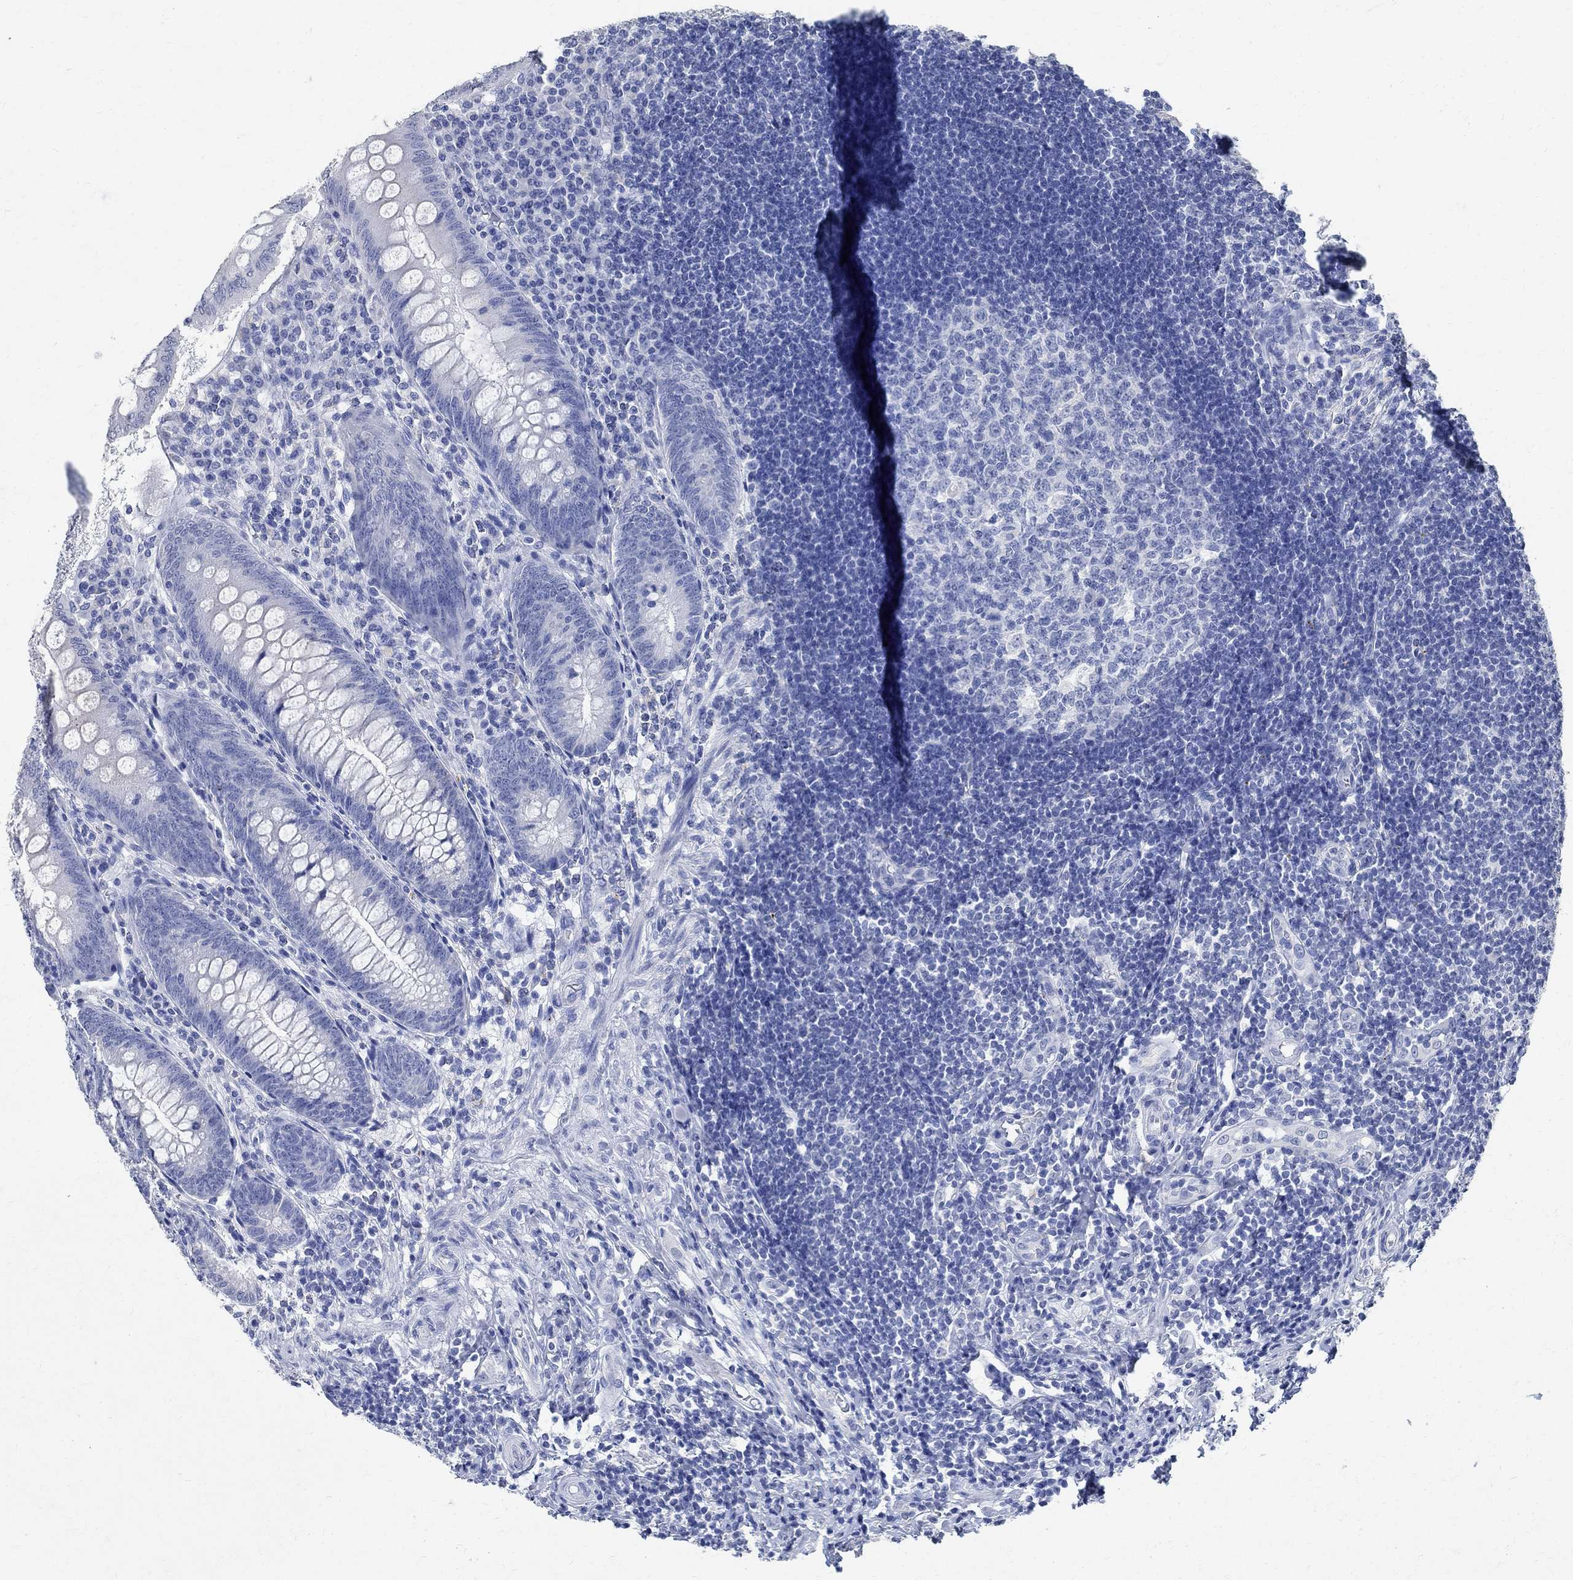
{"staining": {"intensity": "negative", "quantity": "none", "location": "none"}, "tissue": "appendix", "cell_type": "Glandular cells", "image_type": "normal", "snomed": [{"axis": "morphology", "description": "Normal tissue, NOS"}, {"axis": "morphology", "description": "Inflammation, NOS"}, {"axis": "topography", "description": "Appendix"}], "caption": "A high-resolution micrograph shows IHC staining of benign appendix, which reveals no significant expression in glandular cells. (IHC, brightfield microscopy, high magnification).", "gene": "TMEM221", "patient": {"sex": "male", "age": 16}}